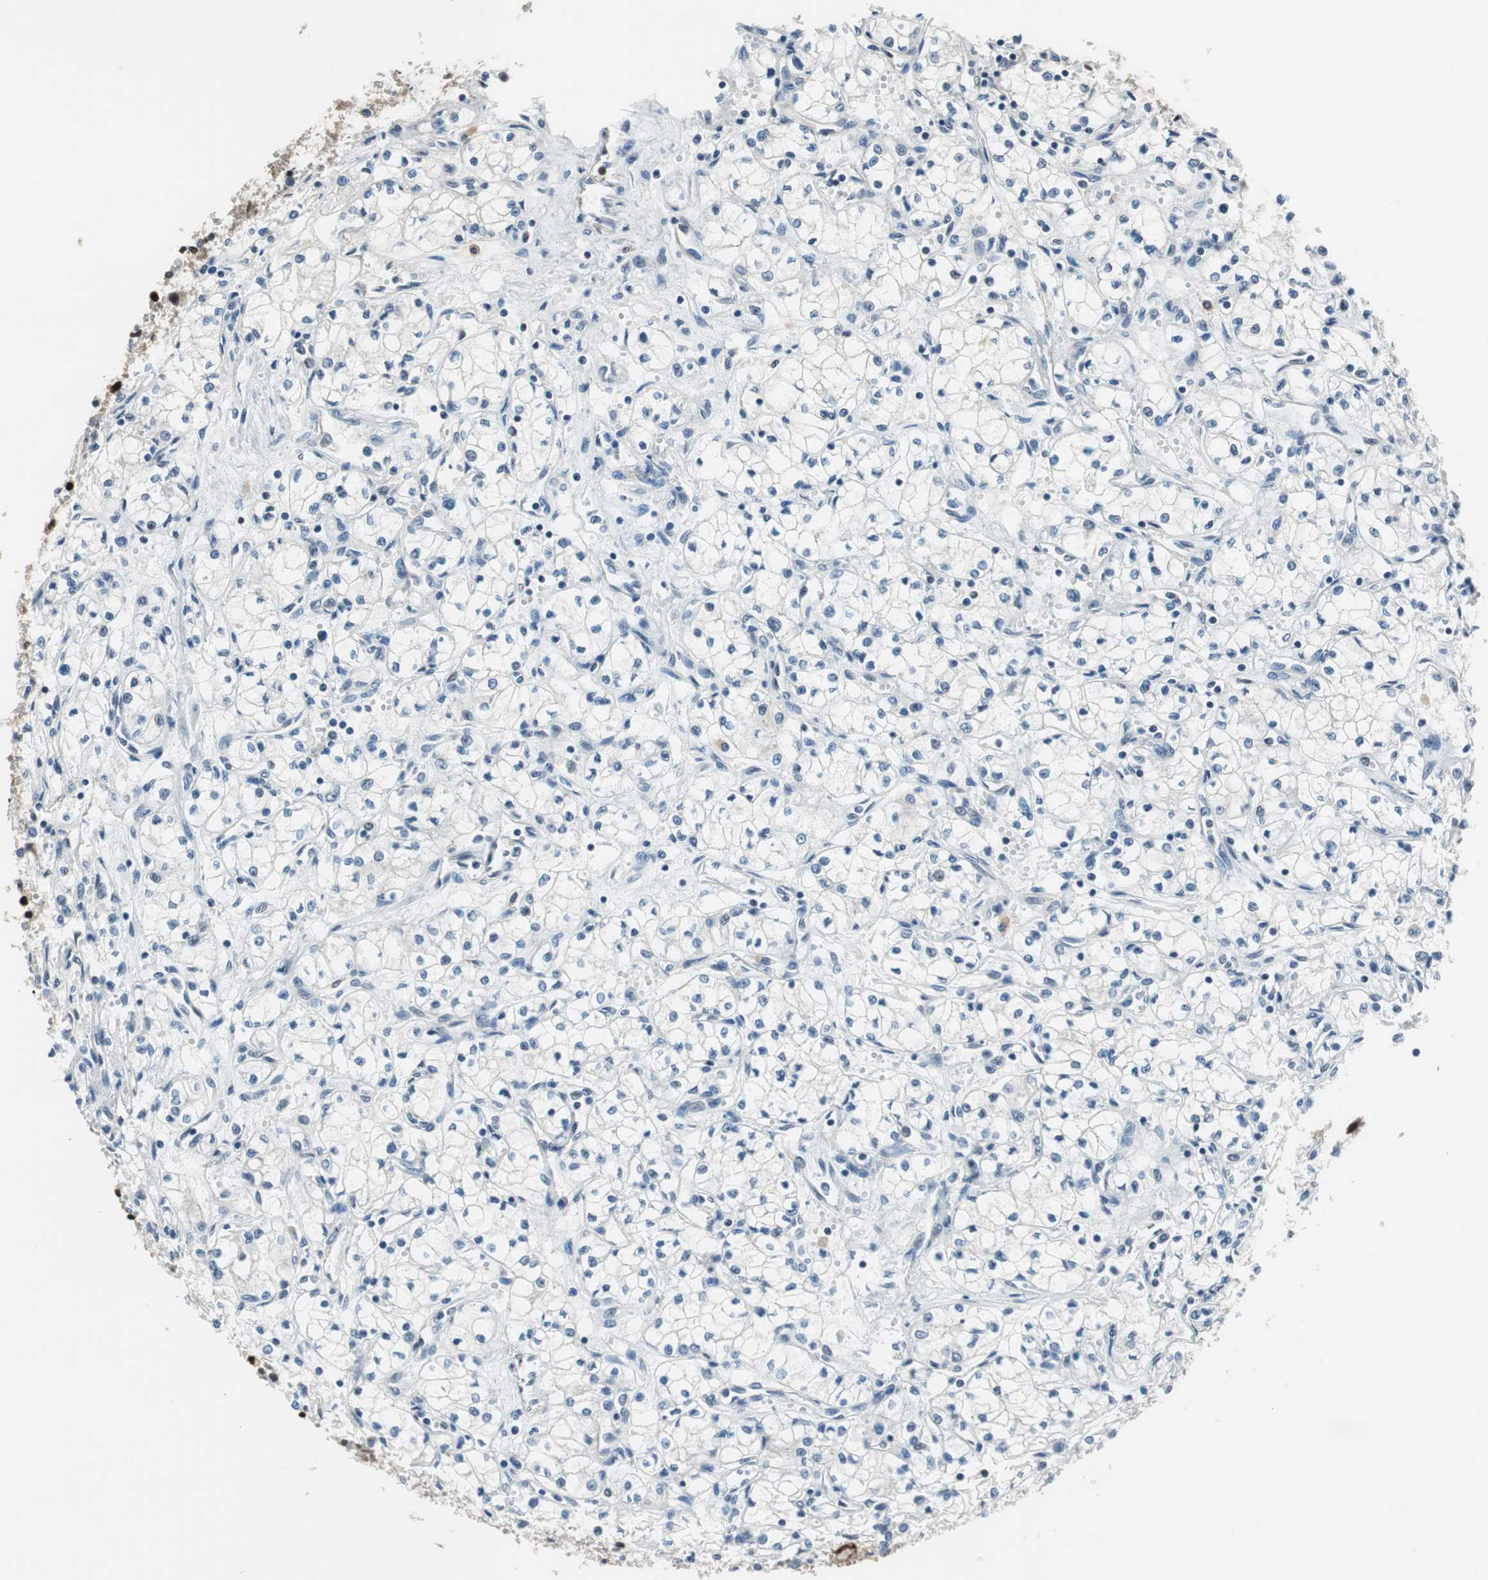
{"staining": {"intensity": "negative", "quantity": "none", "location": "none"}, "tissue": "renal cancer", "cell_type": "Tumor cells", "image_type": "cancer", "snomed": [{"axis": "morphology", "description": "Normal tissue, NOS"}, {"axis": "morphology", "description": "Adenocarcinoma, NOS"}, {"axis": "topography", "description": "Kidney"}], "caption": "Immunohistochemistry of renal cancer (adenocarcinoma) displays no positivity in tumor cells. (Brightfield microscopy of DAB (3,3'-diaminobenzidine) immunohistochemistry at high magnification).", "gene": "MAFB", "patient": {"sex": "male", "age": 59}}